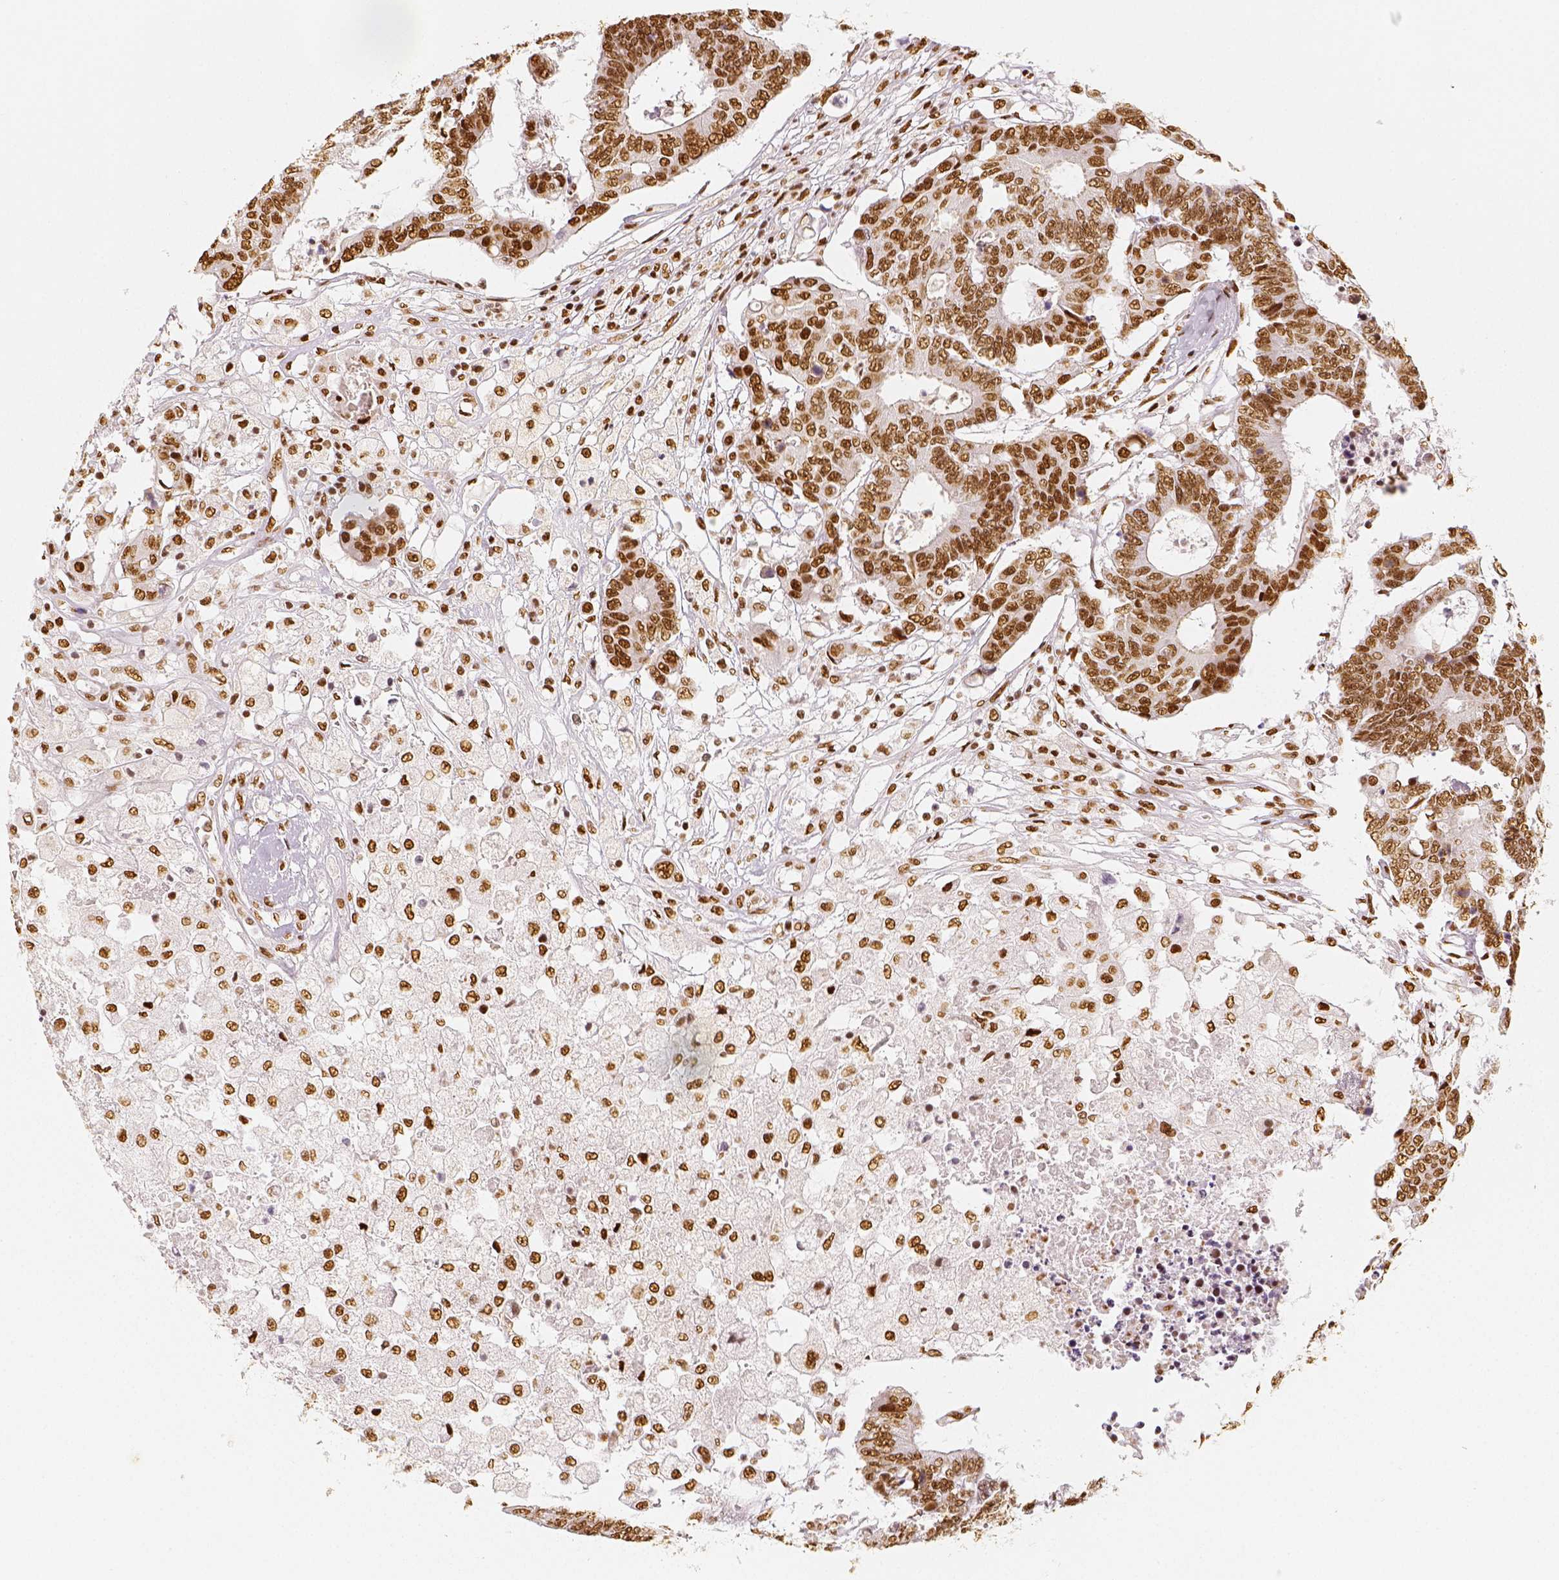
{"staining": {"intensity": "moderate", "quantity": ">75%", "location": "nuclear"}, "tissue": "colorectal cancer", "cell_type": "Tumor cells", "image_type": "cancer", "snomed": [{"axis": "morphology", "description": "Adenocarcinoma, NOS"}, {"axis": "topography", "description": "Colon"}], "caption": "Immunohistochemistry image of neoplastic tissue: colorectal cancer (adenocarcinoma) stained using immunohistochemistry displays medium levels of moderate protein expression localized specifically in the nuclear of tumor cells, appearing as a nuclear brown color.", "gene": "KDM5B", "patient": {"sex": "female", "age": 48}}